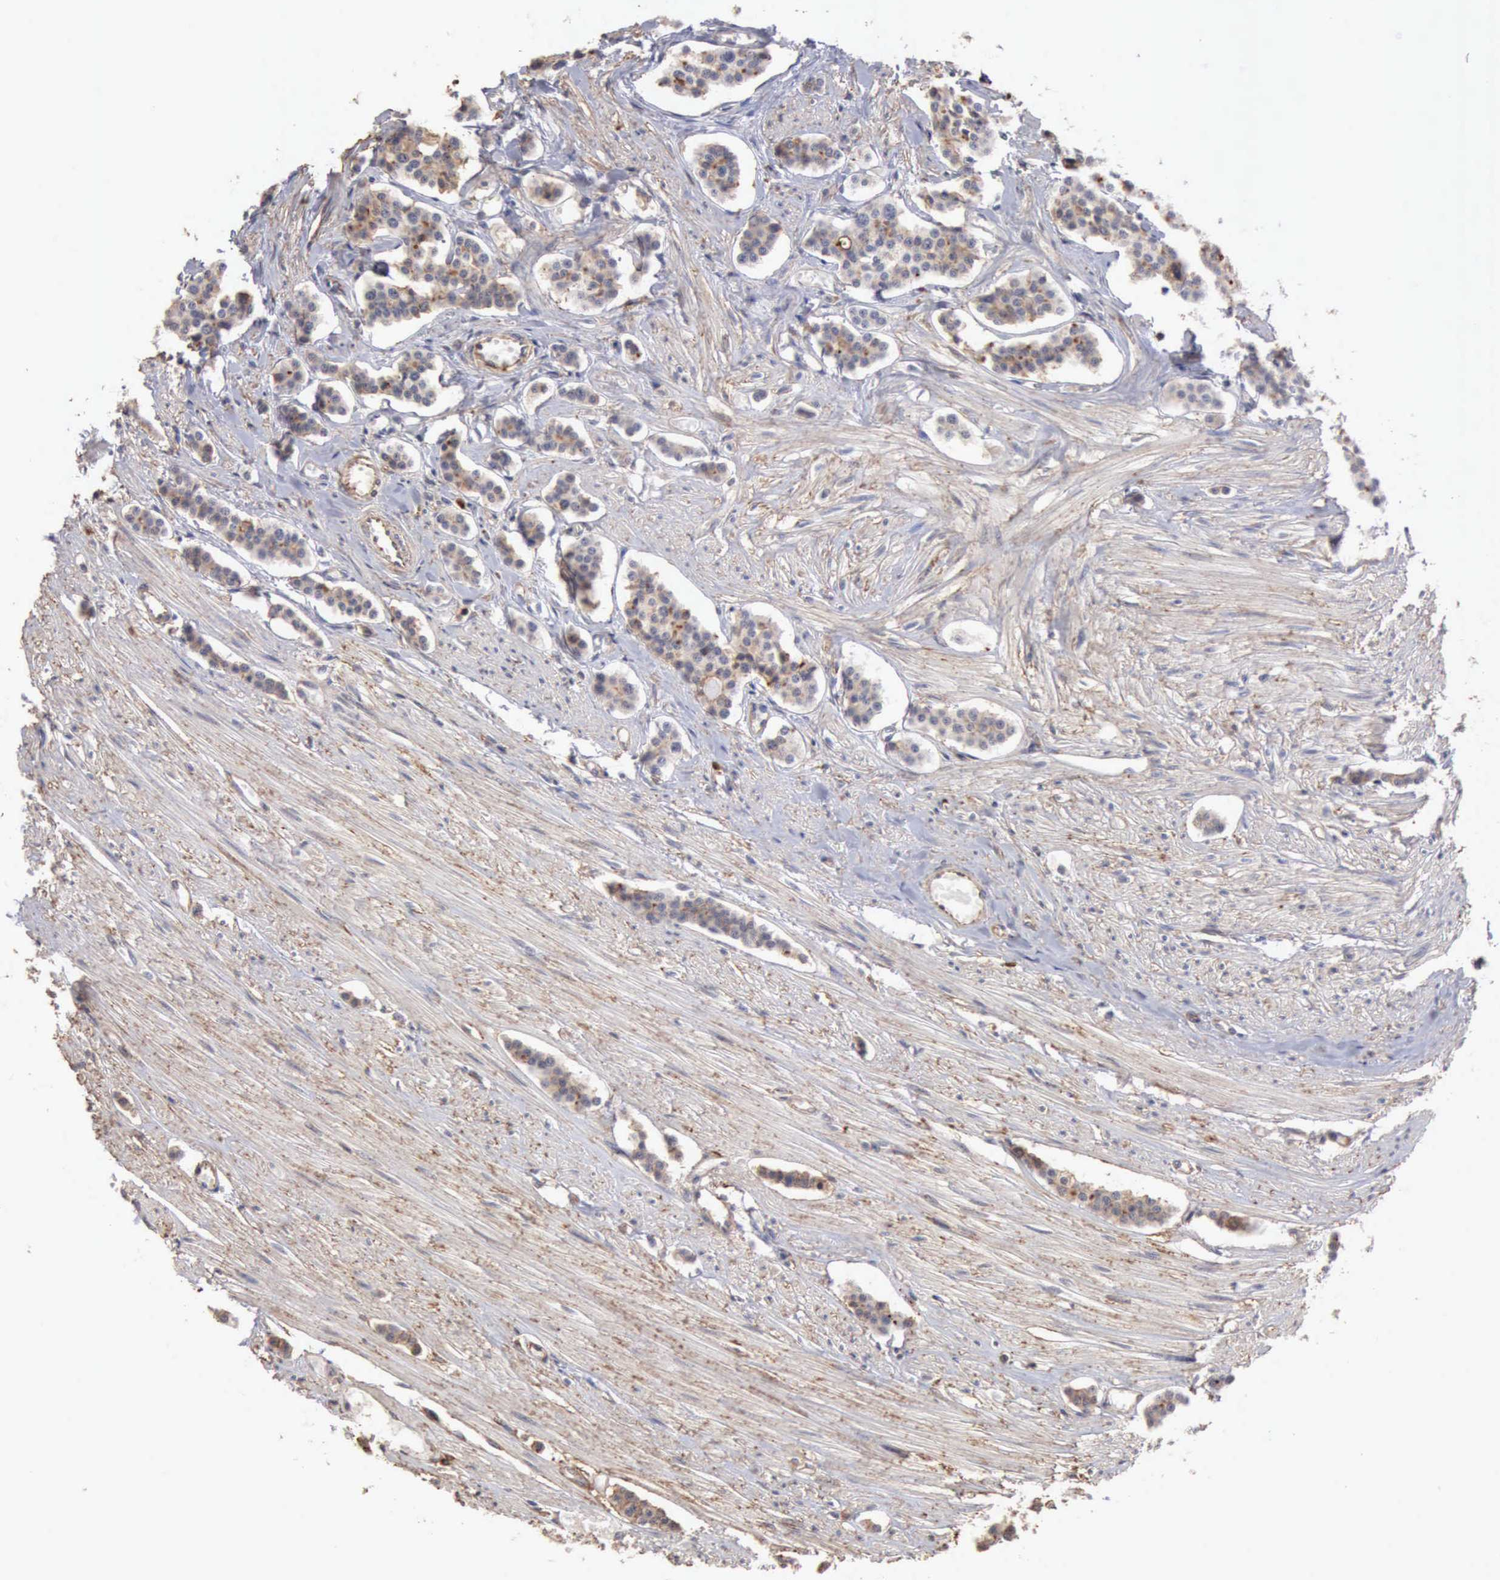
{"staining": {"intensity": "weak", "quantity": "25%-75%", "location": "cytoplasmic/membranous"}, "tissue": "carcinoid", "cell_type": "Tumor cells", "image_type": "cancer", "snomed": [{"axis": "morphology", "description": "Carcinoid, malignant, NOS"}, {"axis": "topography", "description": "Small intestine"}], "caption": "This is an image of immunohistochemistry (IHC) staining of carcinoid, which shows weak positivity in the cytoplasmic/membranous of tumor cells.", "gene": "GPR101", "patient": {"sex": "male", "age": 60}}